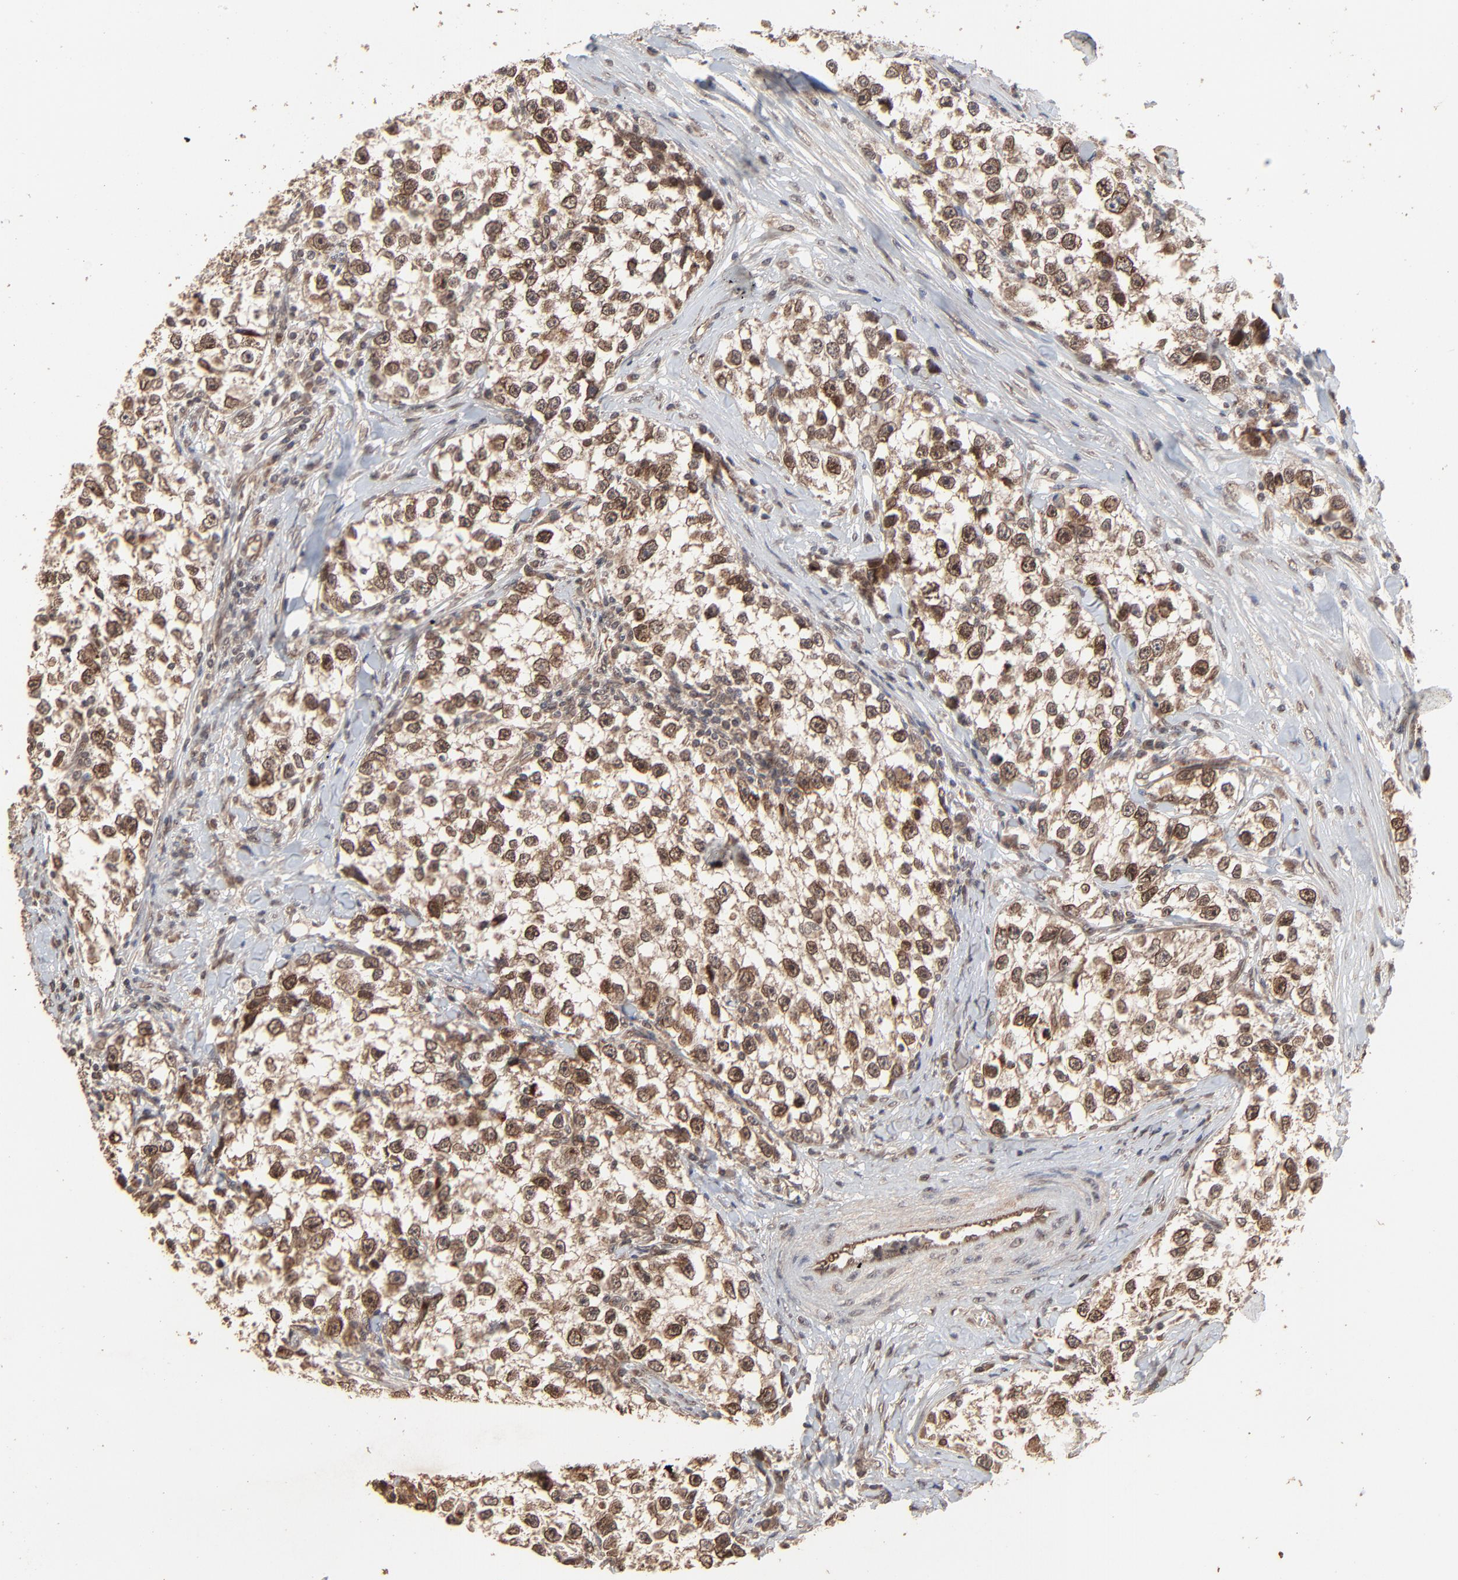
{"staining": {"intensity": "moderate", "quantity": ">75%", "location": "cytoplasmic/membranous,nuclear"}, "tissue": "testis cancer", "cell_type": "Tumor cells", "image_type": "cancer", "snomed": [{"axis": "morphology", "description": "Seminoma, NOS"}, {"axis": "morphology", "description": "Carcinoma, Embryonal, NOS"}, {"axis": "topography", "description": "Testis"}], "caption": "DAB (3,3'-diaminobenzidine) immunohistochemical staining of embryonal carcinoma (testis) reveals moderate cytoplasmic/membranous and nuclear protein staining in about >75% of tumor cells.", "gene": "FAM227A", "patient": {"sex": "male", "age": 30}}